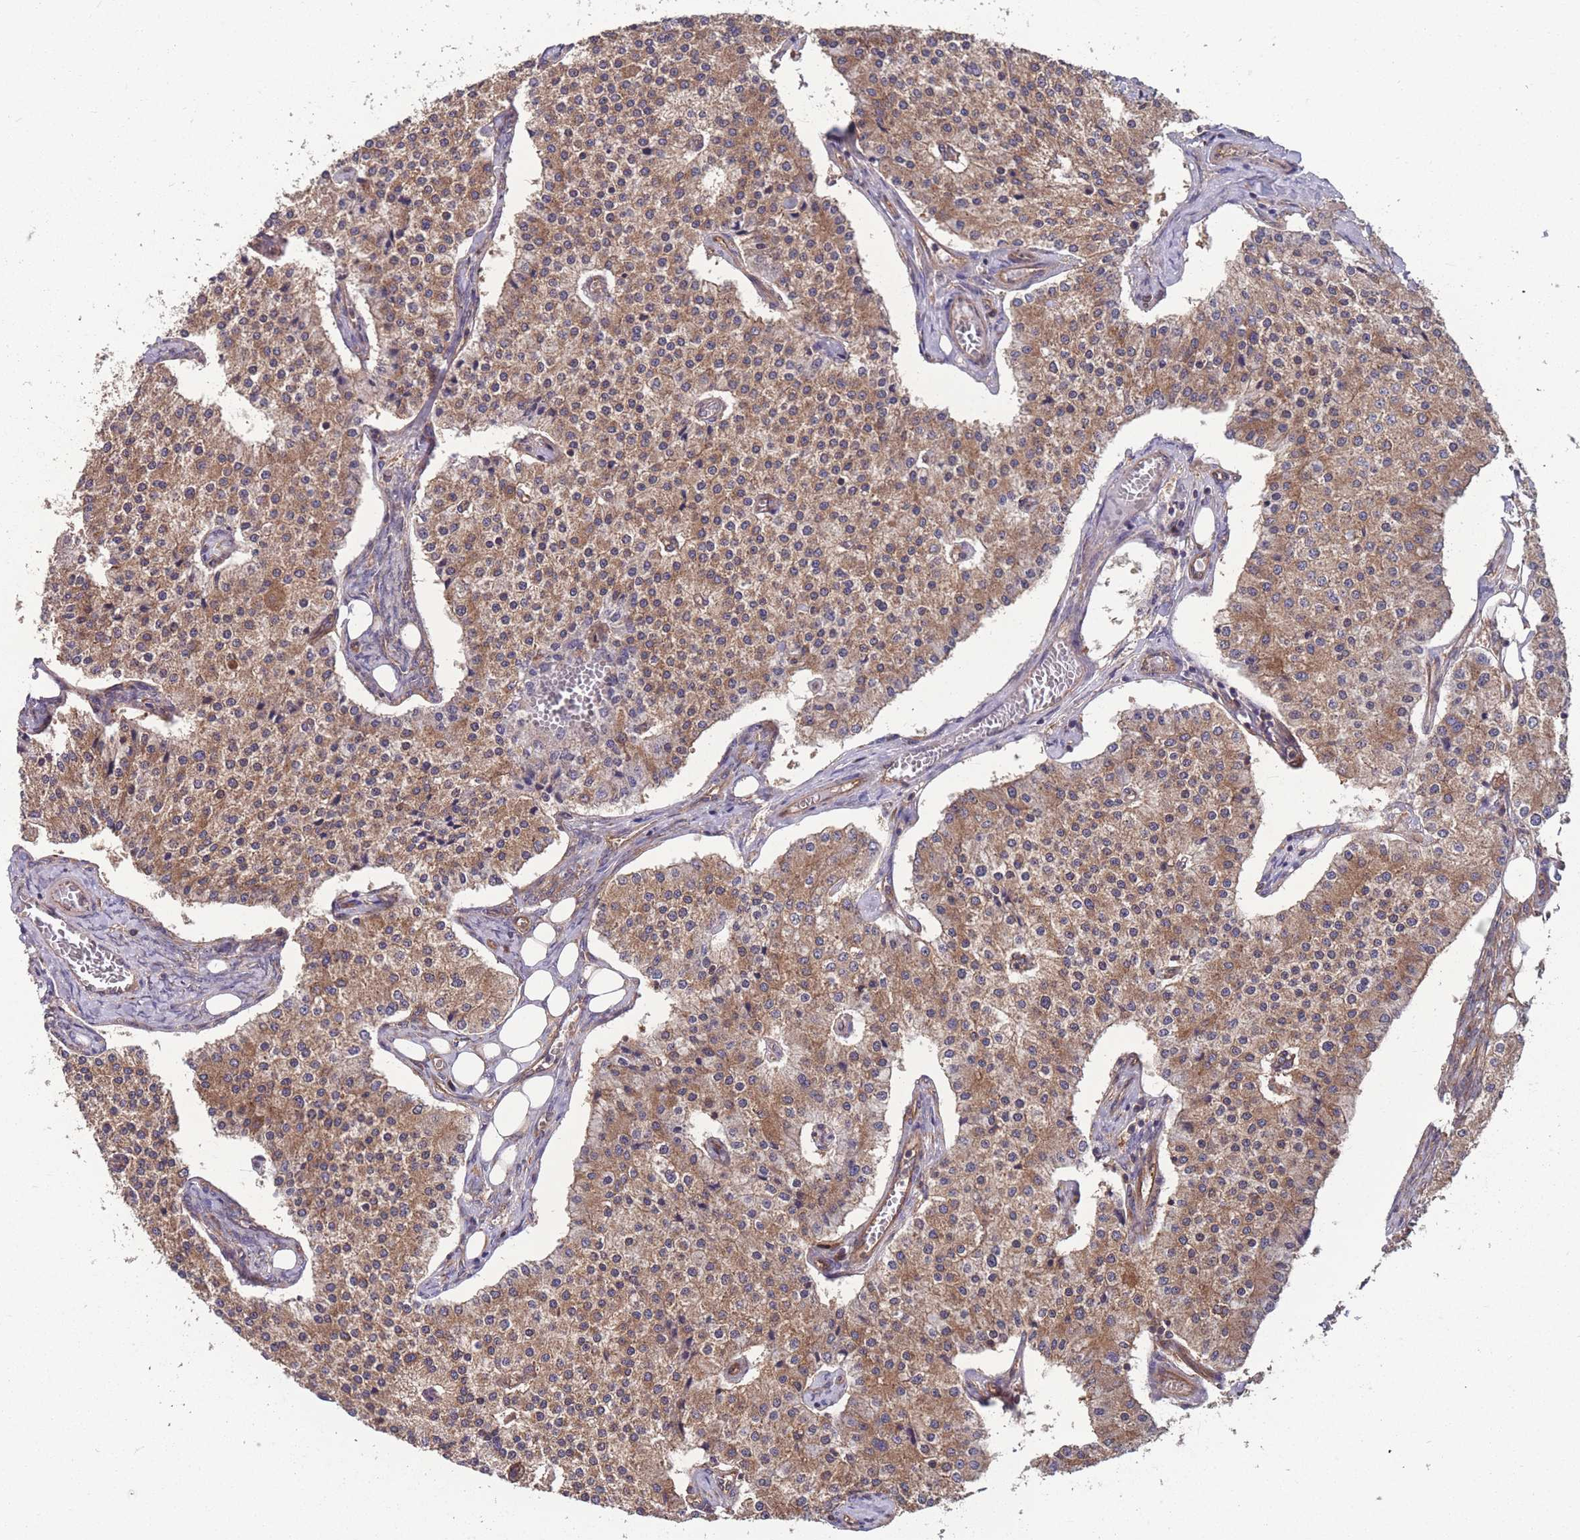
{"staining": {"intensity": "moderate", "quantity": ">75%", "location": "cytoplasmic/membranous"}, "tissue": "carcinoid", "cell_type": "Tumor cells", "image_type": "cancer", "snomed": [{"axis": "morphology", "description": "Carcinoid, malignant, NOS"}, {"axis": "topography", "description": "Colon"}], "caption": "Carcinoid stained with IHC reveals moderate cytoplasmic/membranous staining in about >75% of tumor cells.", "gene": "ZPR1", "patient": {"sex": "female", "age": 52}}